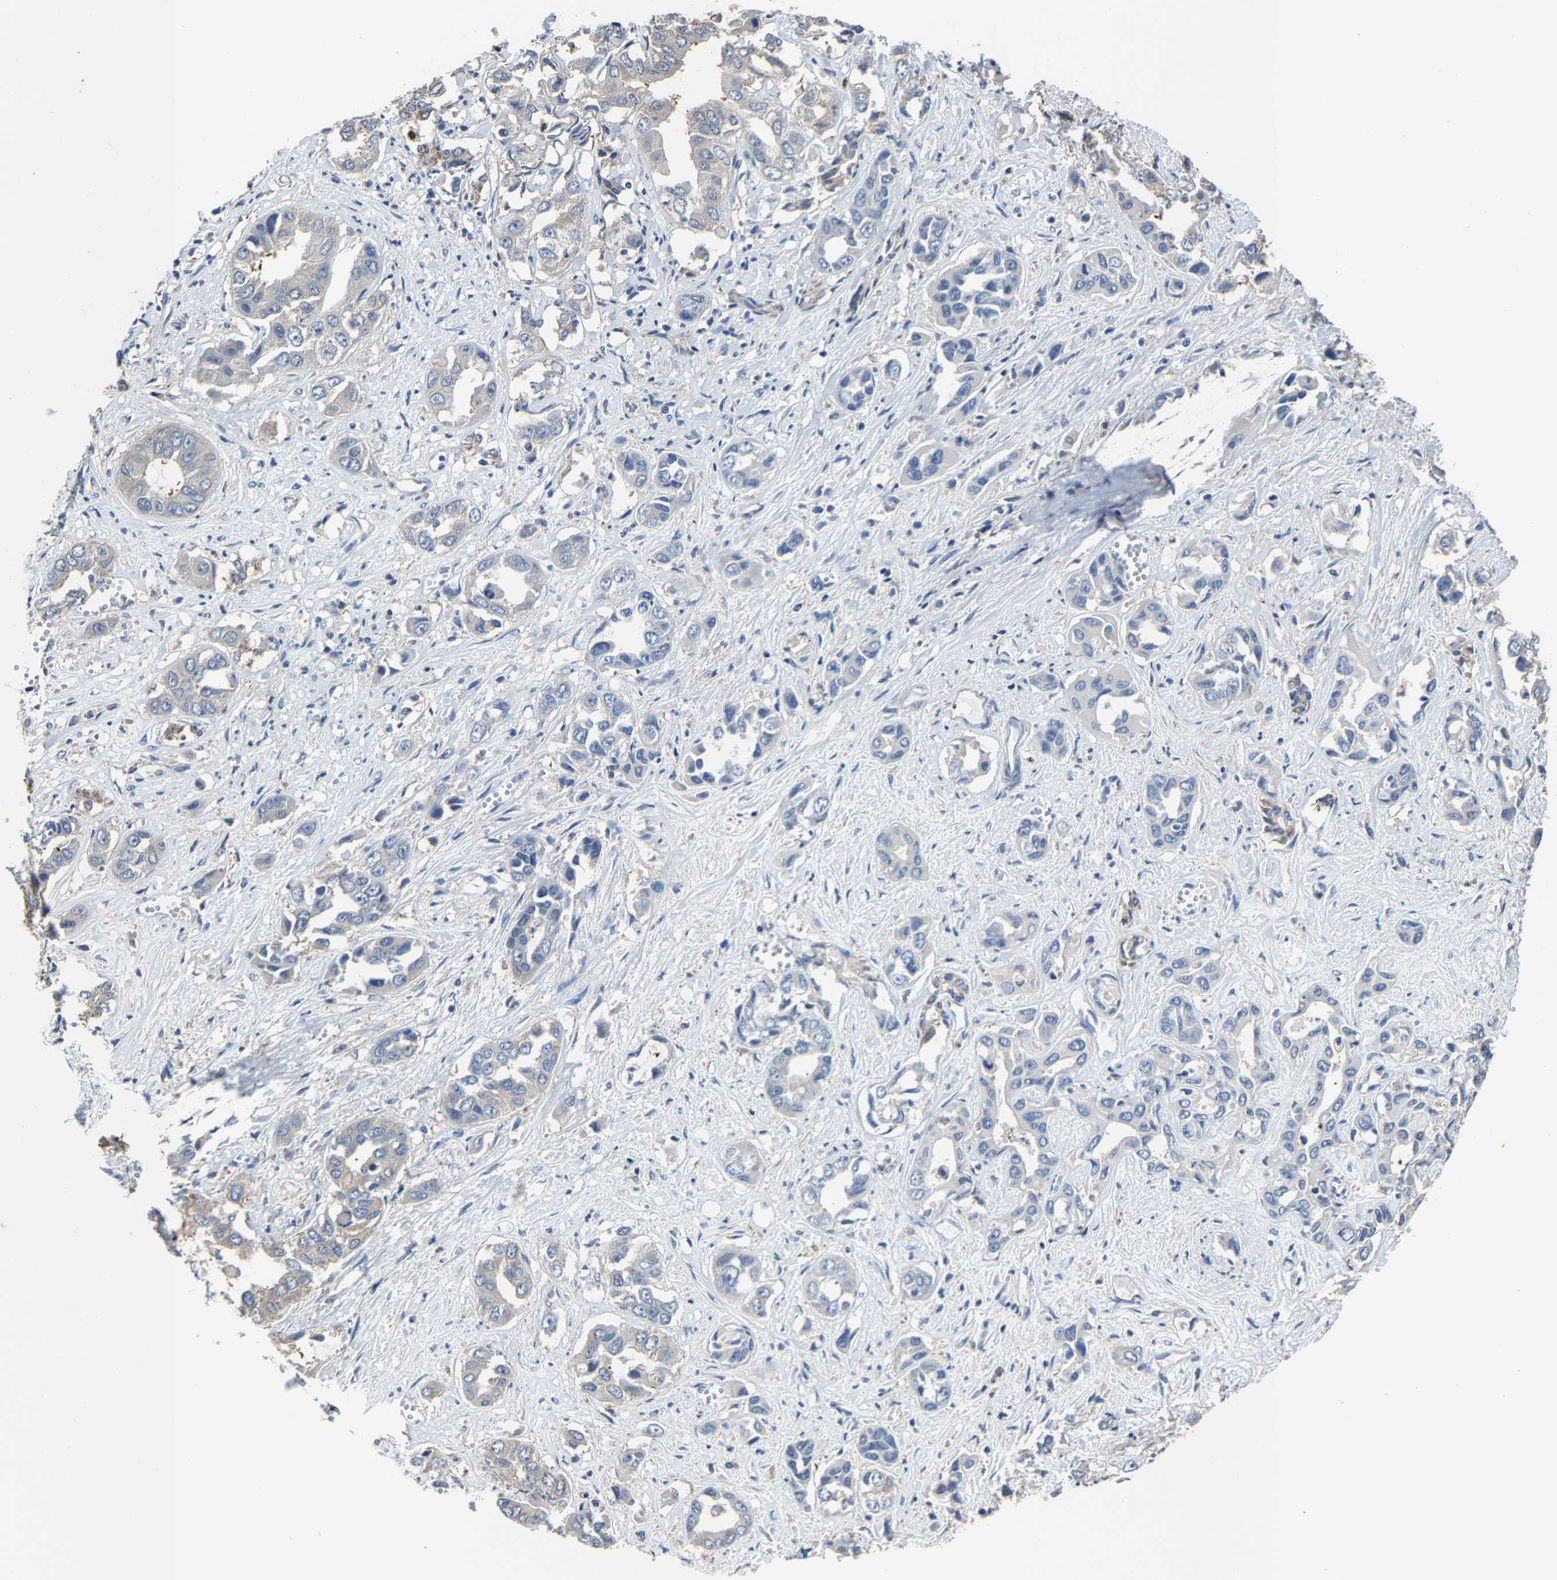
{"staining": {"intensity": "negative", "quantity": "none", "location": "none"}, "tissue": "liver cancer", "cell_type": "Tumor cells", "image_type": "cancer", "snomed": [{"axis": "morphology", "description": "Cholangiocarcinoma"}, {"axis": "topography", "description": "Liver"}], "caption": "A high-resolution photomicrograph shows IHC staining of liver cancer (cholangiocarcinoma), which reveals no significant expression in tumor cells.", "gene": "STRBP", "patient": {"sex": "female", "age": 52}}